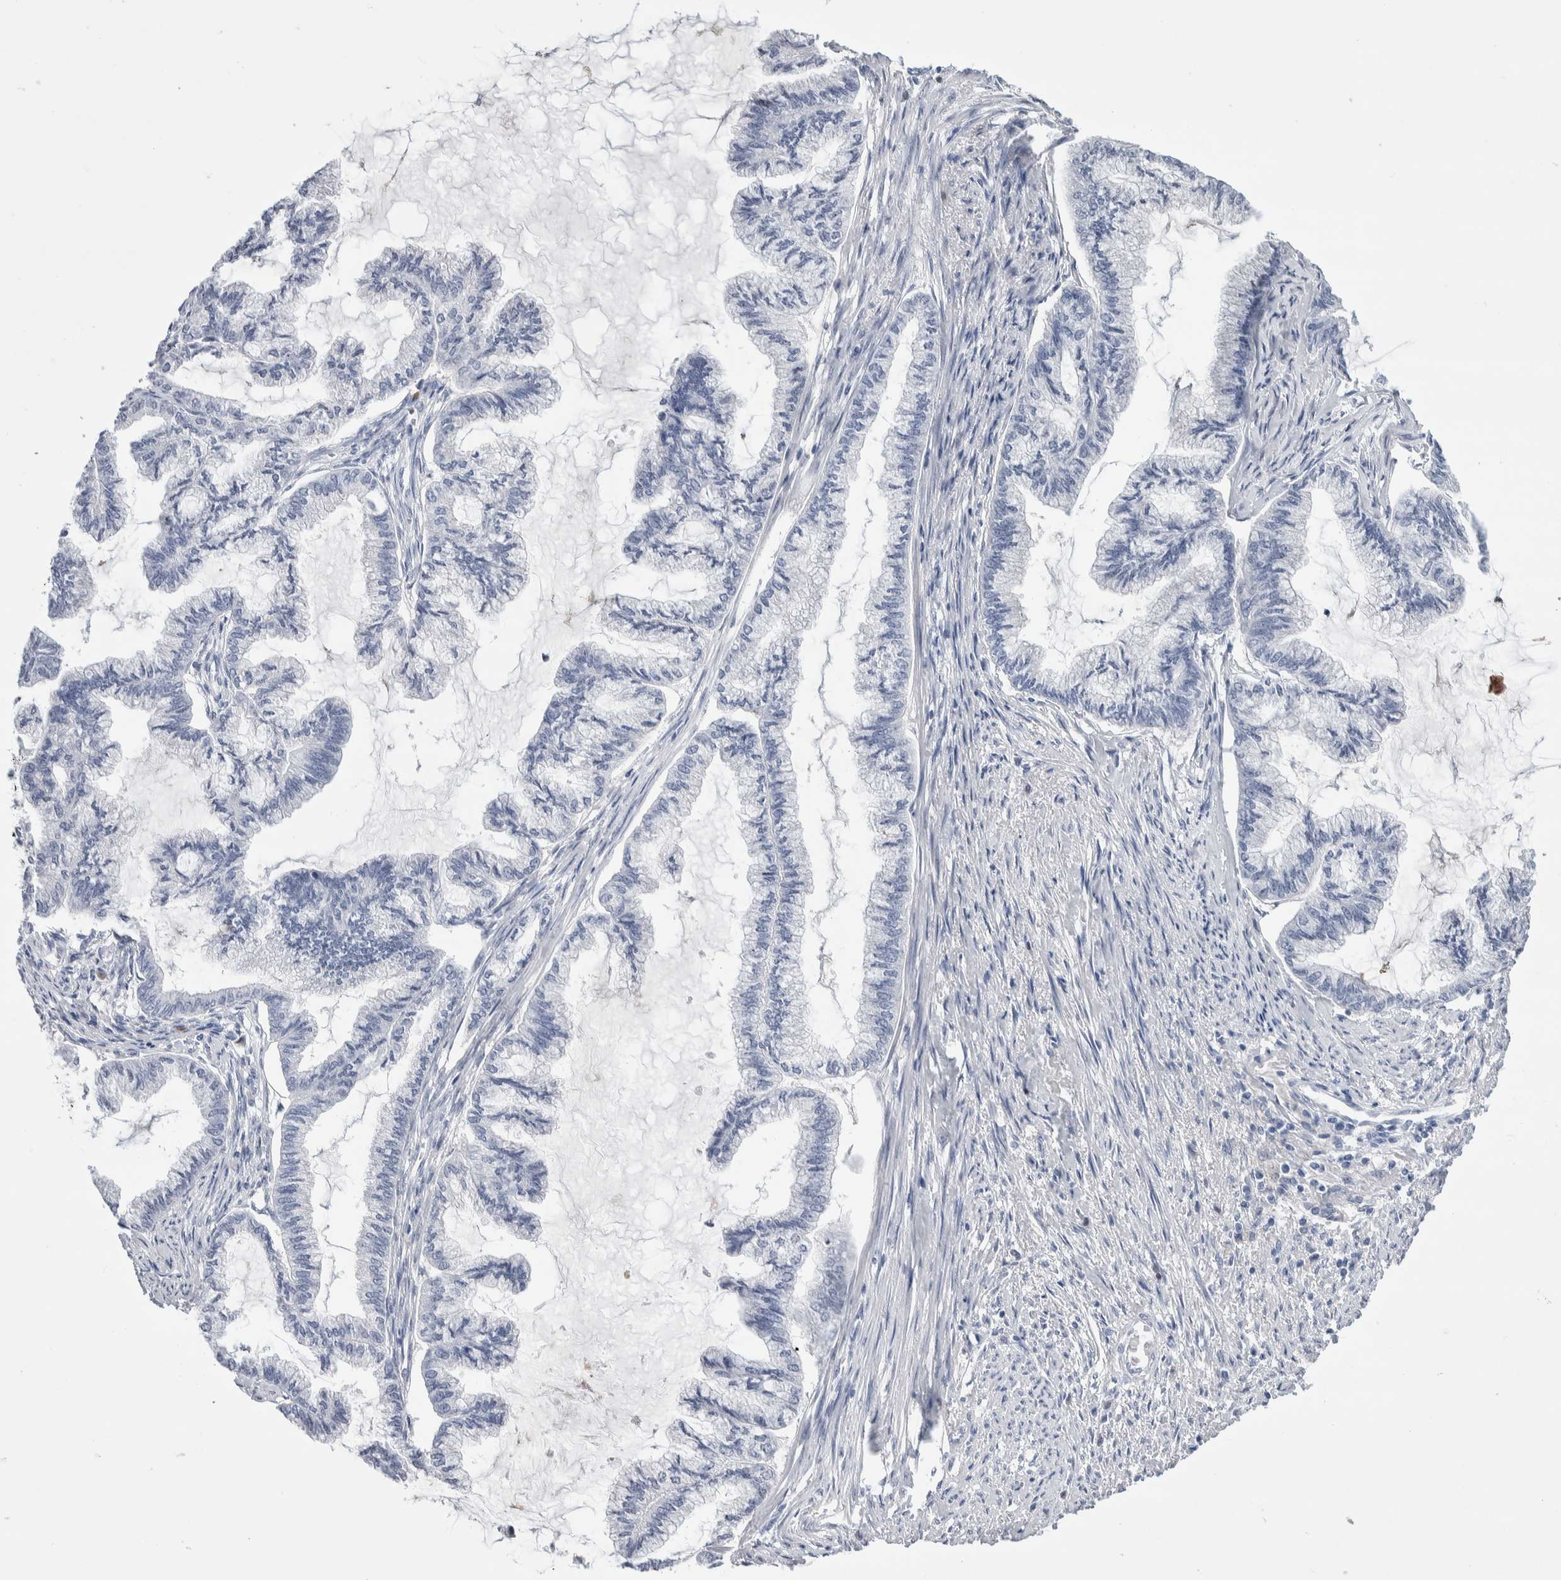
{"staining": {"intensity": "negative", "quantity": "none", "location": "none"}, "tissue": "endometrial cancer", "cell_type": "Tumor cells", "image_type": "cancer", "snomed": [{"axis": "morphology", "description": "Adenocarcinoma, NOS"}, {"axis": "topography", "description": "Endometrium"}], "caption": "A high-resolution micrograph shows IHC staining of endometrial adenocarcinoma, which reveals no significant expression in tumor cells.", "gene": "LURAP1L", "patient": {"sex": "female", "age": 86}}